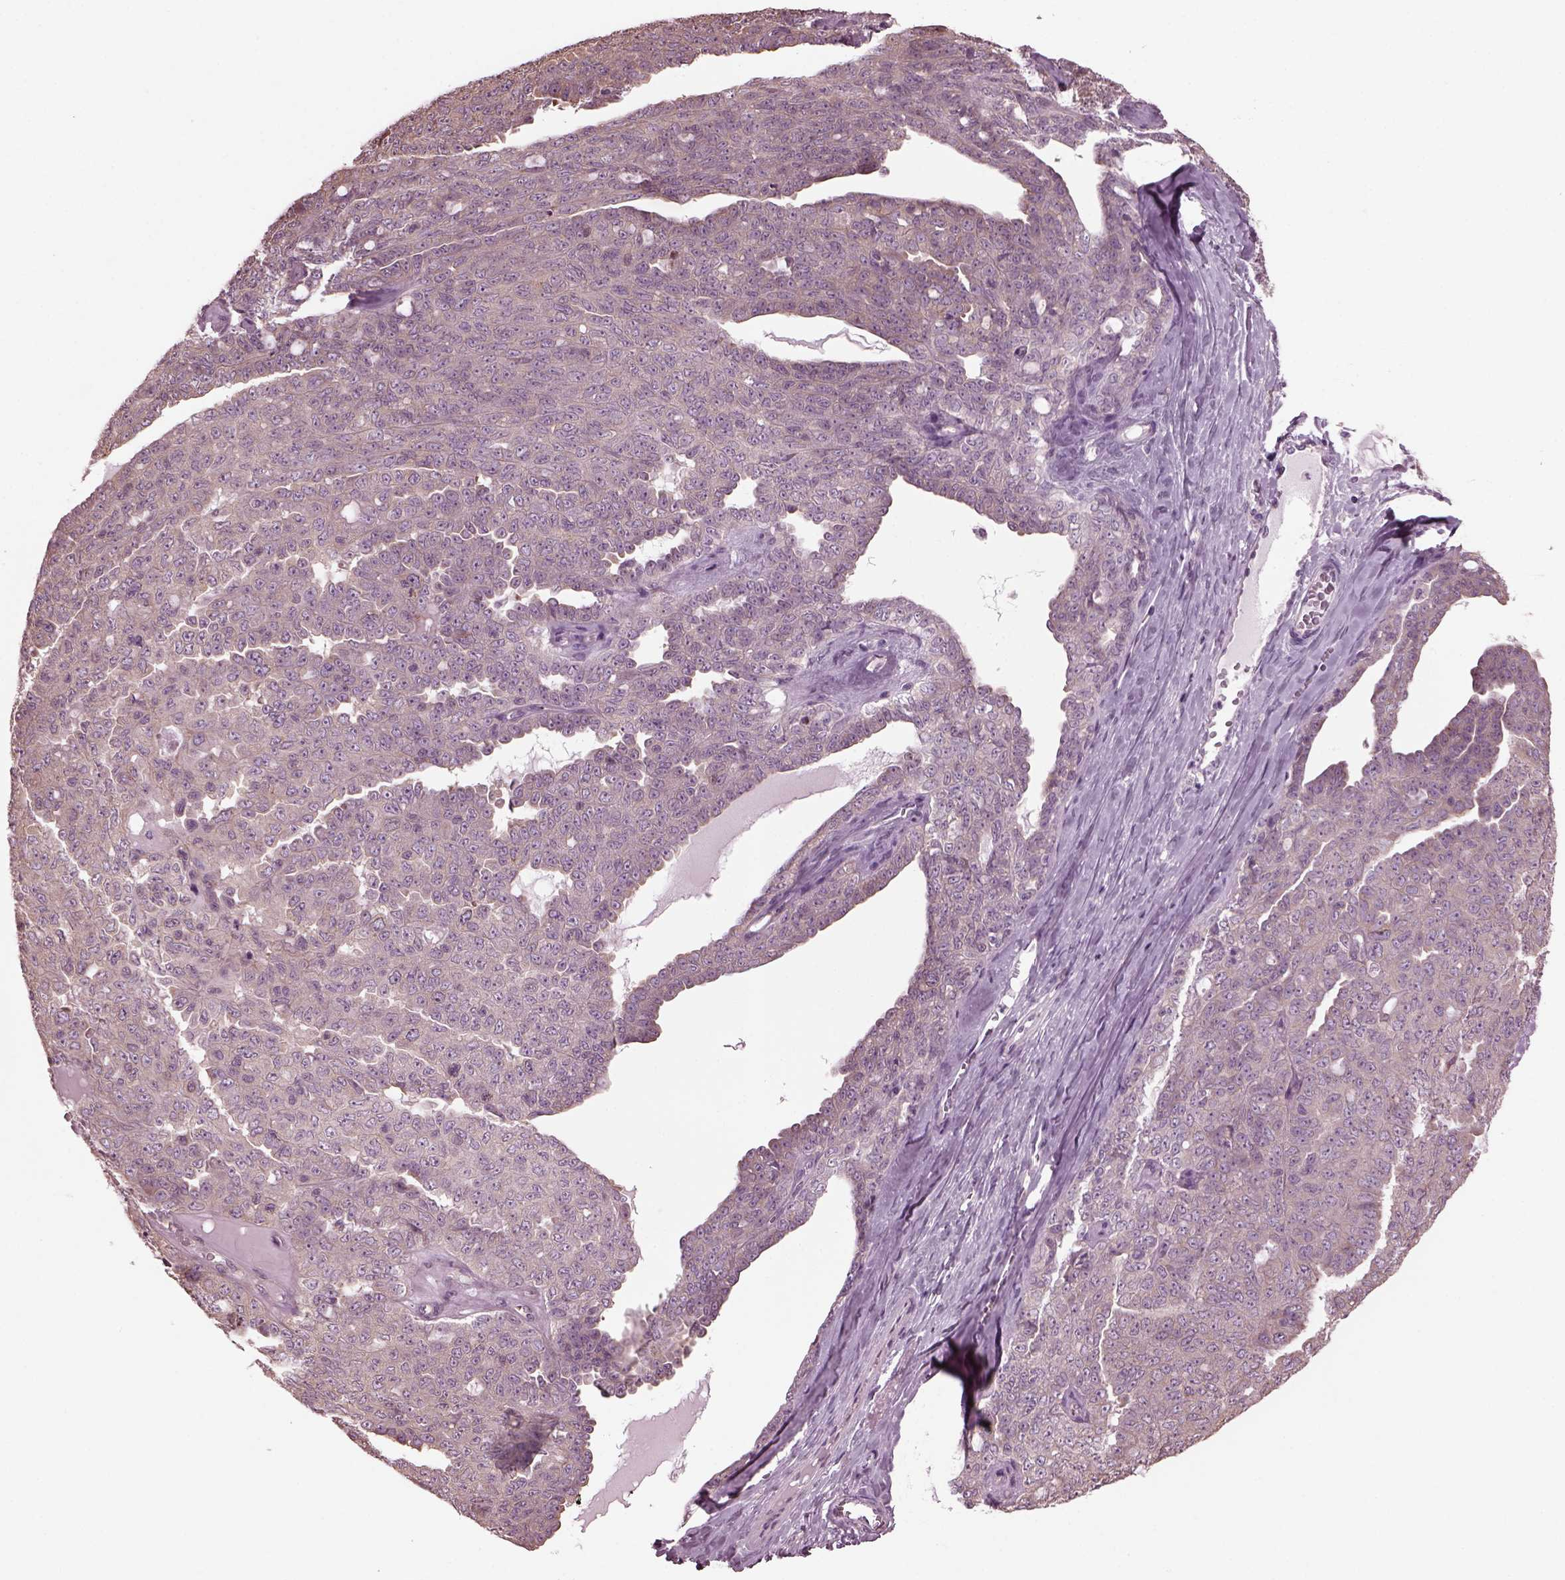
{"staining": {"intensity": "weak", "quantity": ">75%", "location": "cytoplasmic/membranous"}, "tissue": "ovarian cancer", "cell_type": "Tumor cells", "image_type": "cancer", "snomed": [{"axis": "morphology", "description": "Cystadenocarcinoma, serous, NOS"}, {"axis": "topography", "description": "Ovary"}], "caption": "The histopathology image displays a brown stain indicating the presence of a protein in the cytoplasmic/membranous of tumor cells in ovarian serous cystadenocarcinoma.", "gene": "CABP5", "patient": {"sex": "female", "age": 71}}